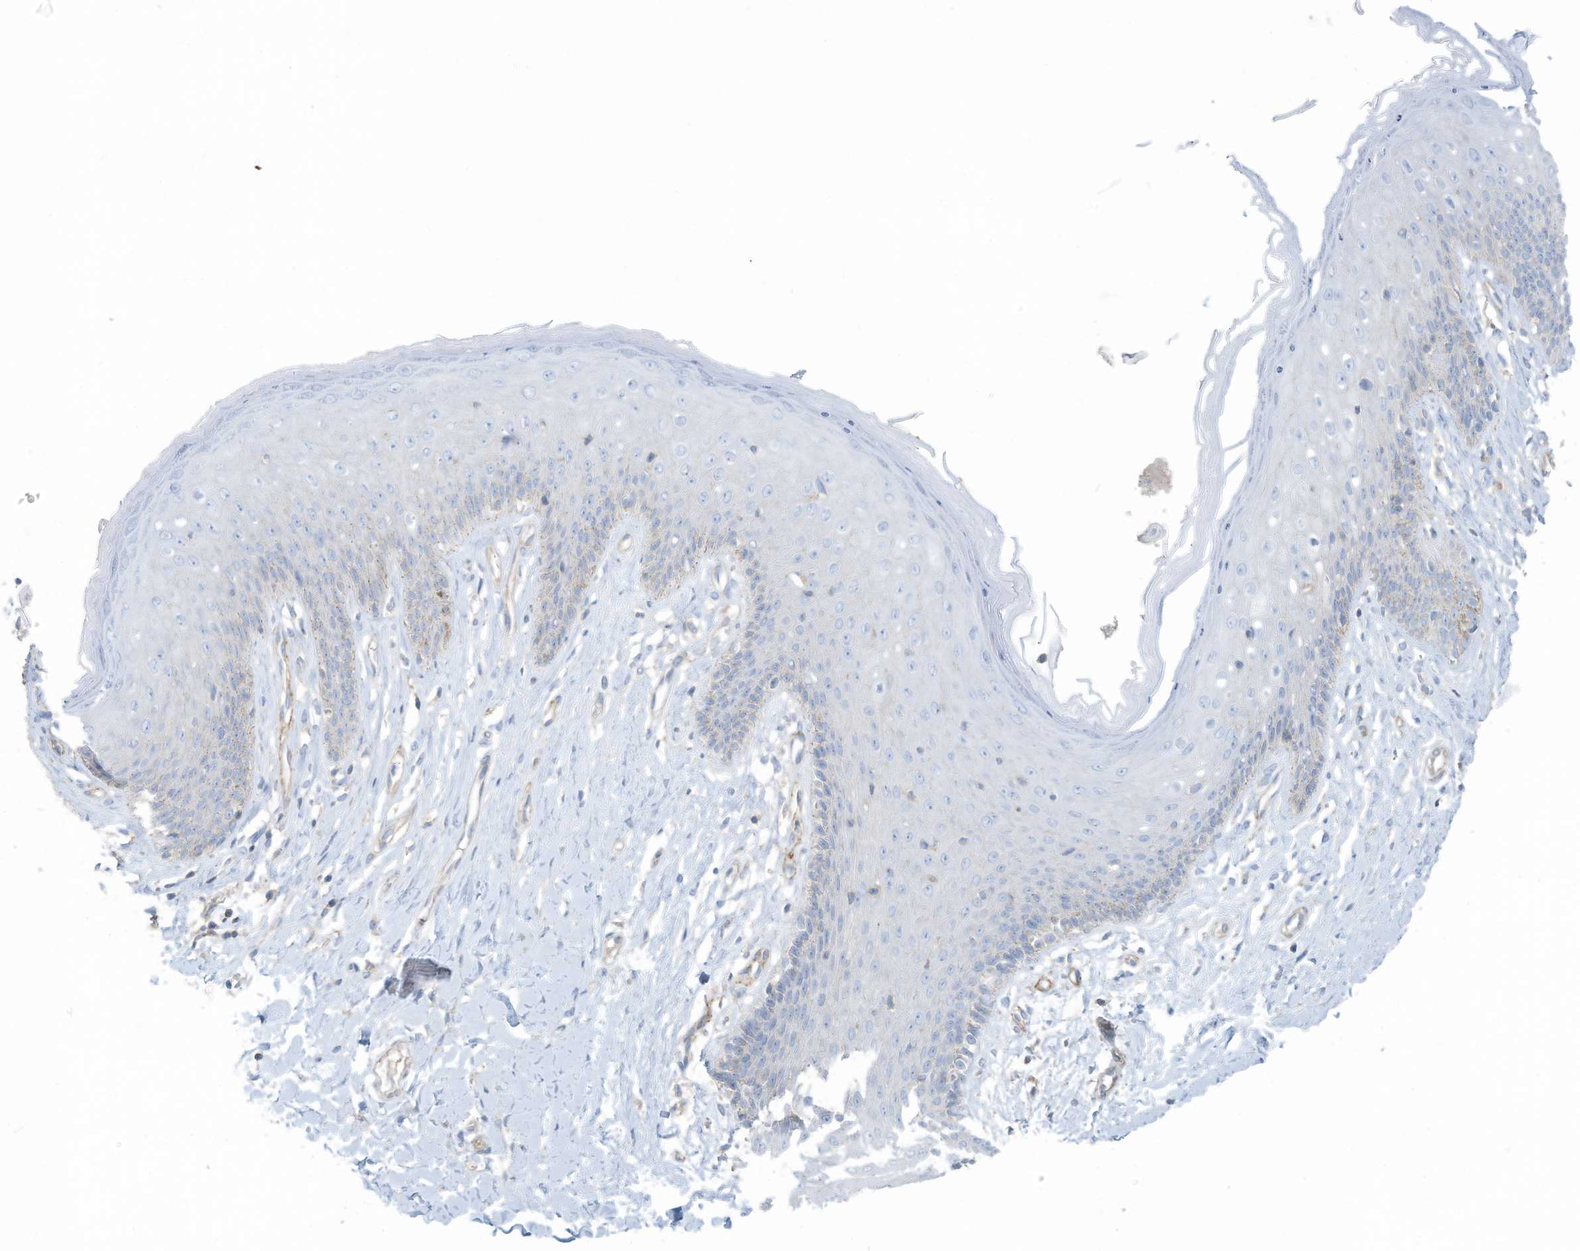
{"staining": {"intensity": "weak", "quantity": "<25%", "location": "cytoplasmic/membranous"}, "tissue": "skin", "cell_type": "Epidermal cells", "image_type": "normal", "snomed": [{"axis": "morphology", "description": "Normal tissue, NOS"}, {"axis": "morphology", "description": "Squamous cell carcinoma, NOS"}, {"axis": "topography", "description": "Vulva"}], "caption": "Human skin stained for a protein using immunohistochemistry (IHC) displays no staining in epidermal cells.", "gene": "ZNF846", "patient": {"sex": "female", "age": 85}}